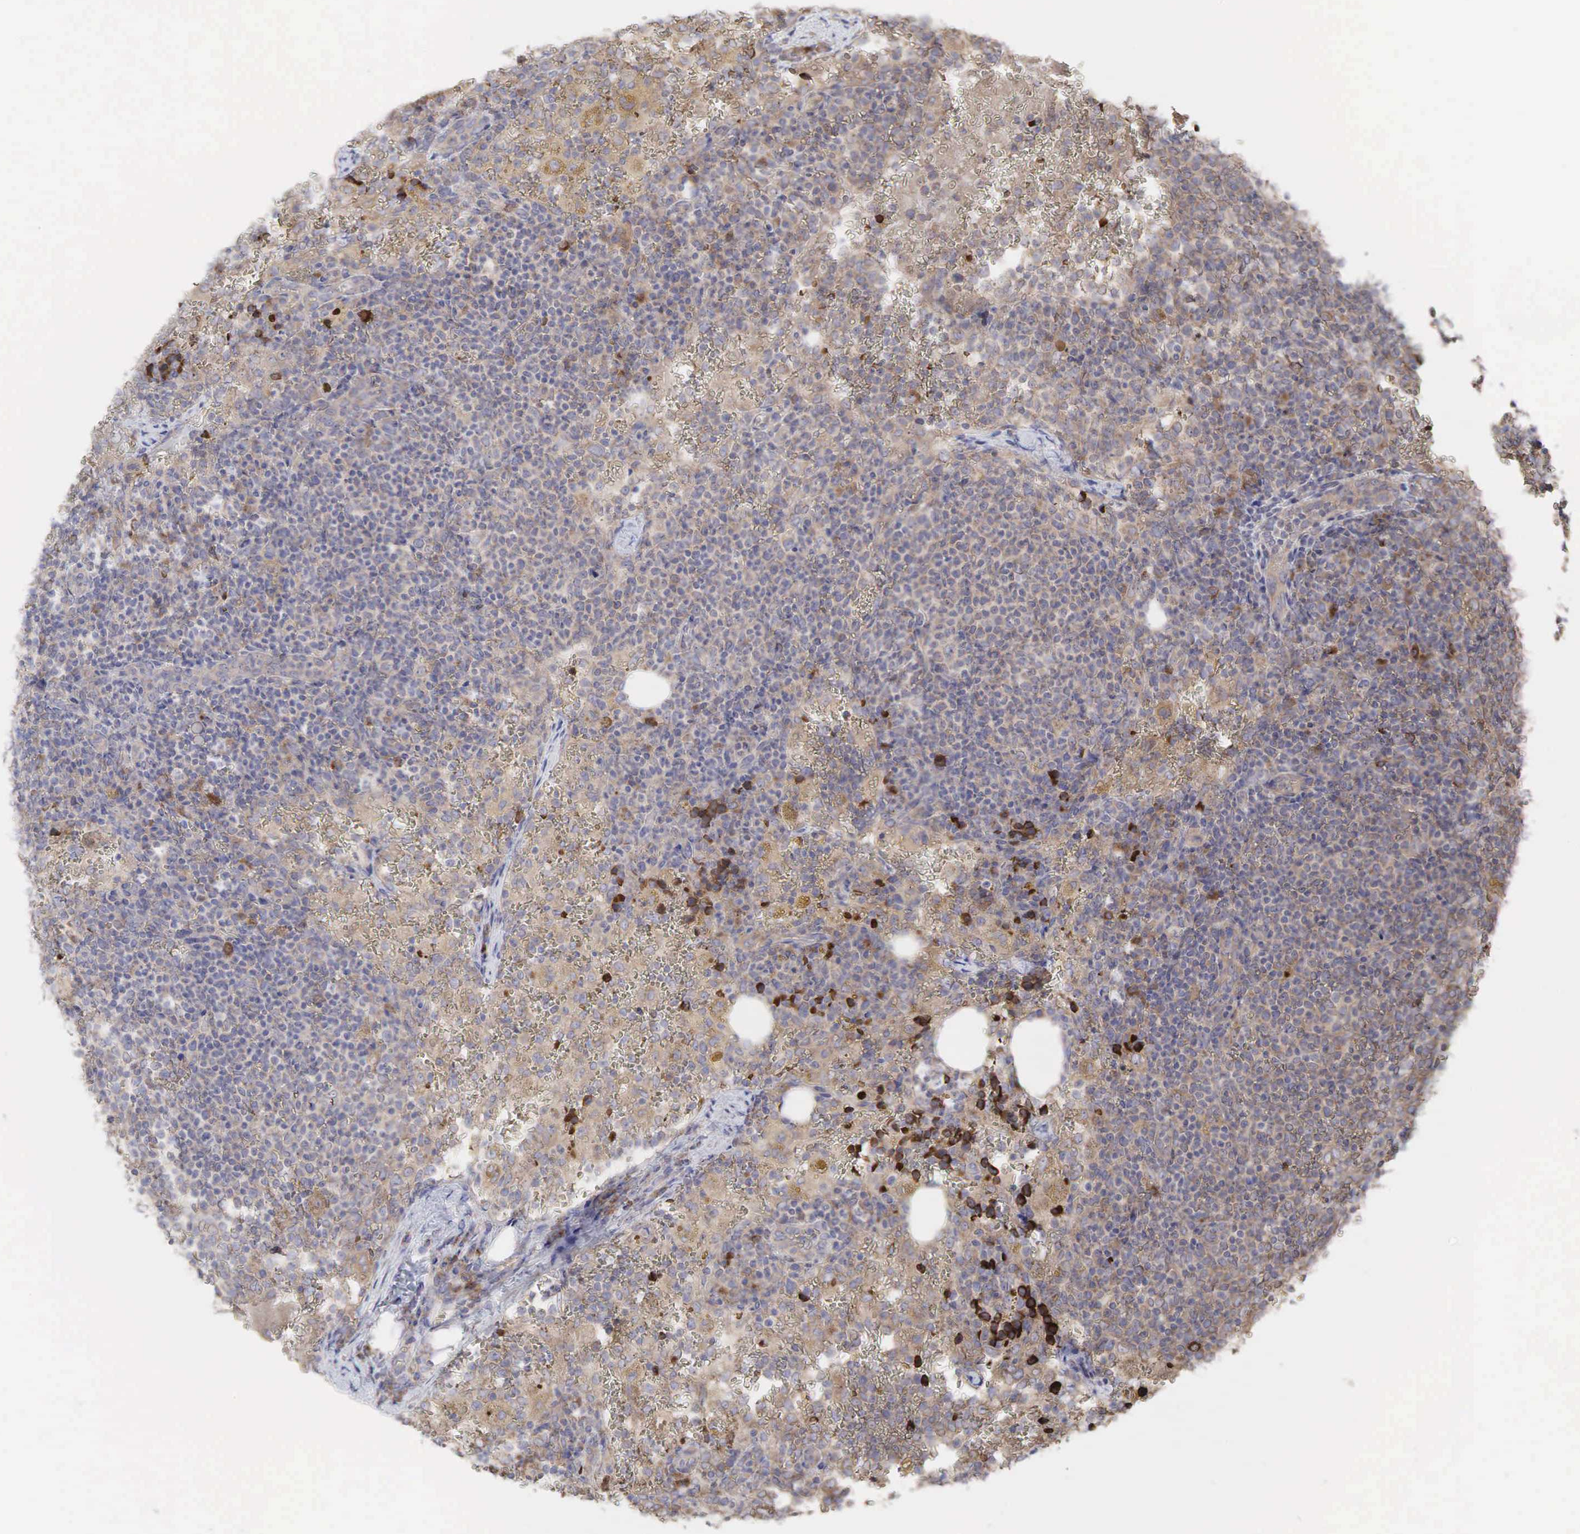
{"staining": {"intensity": "weak", "quantity": ">75%", "location": "cytoplasmic/membranous"}, "tissue": "lymphoma", "cell_type": "Tumor cells", "image_type": "cancer", "snomed": [{"axis": "morphology", "description": "Malignant lymphoma, non-Hodgkin's type, High grade"}, {"axis": "topography", "description": "Lymph node"}], "caption": "This photomicrograph reveals IHC staining of human lymphoma, with low weak cytoplasmic/membranous expression in about >75% of tumor cells.", "gene": "PABPC5", "patient": {"sex": "female", "age": 76}}